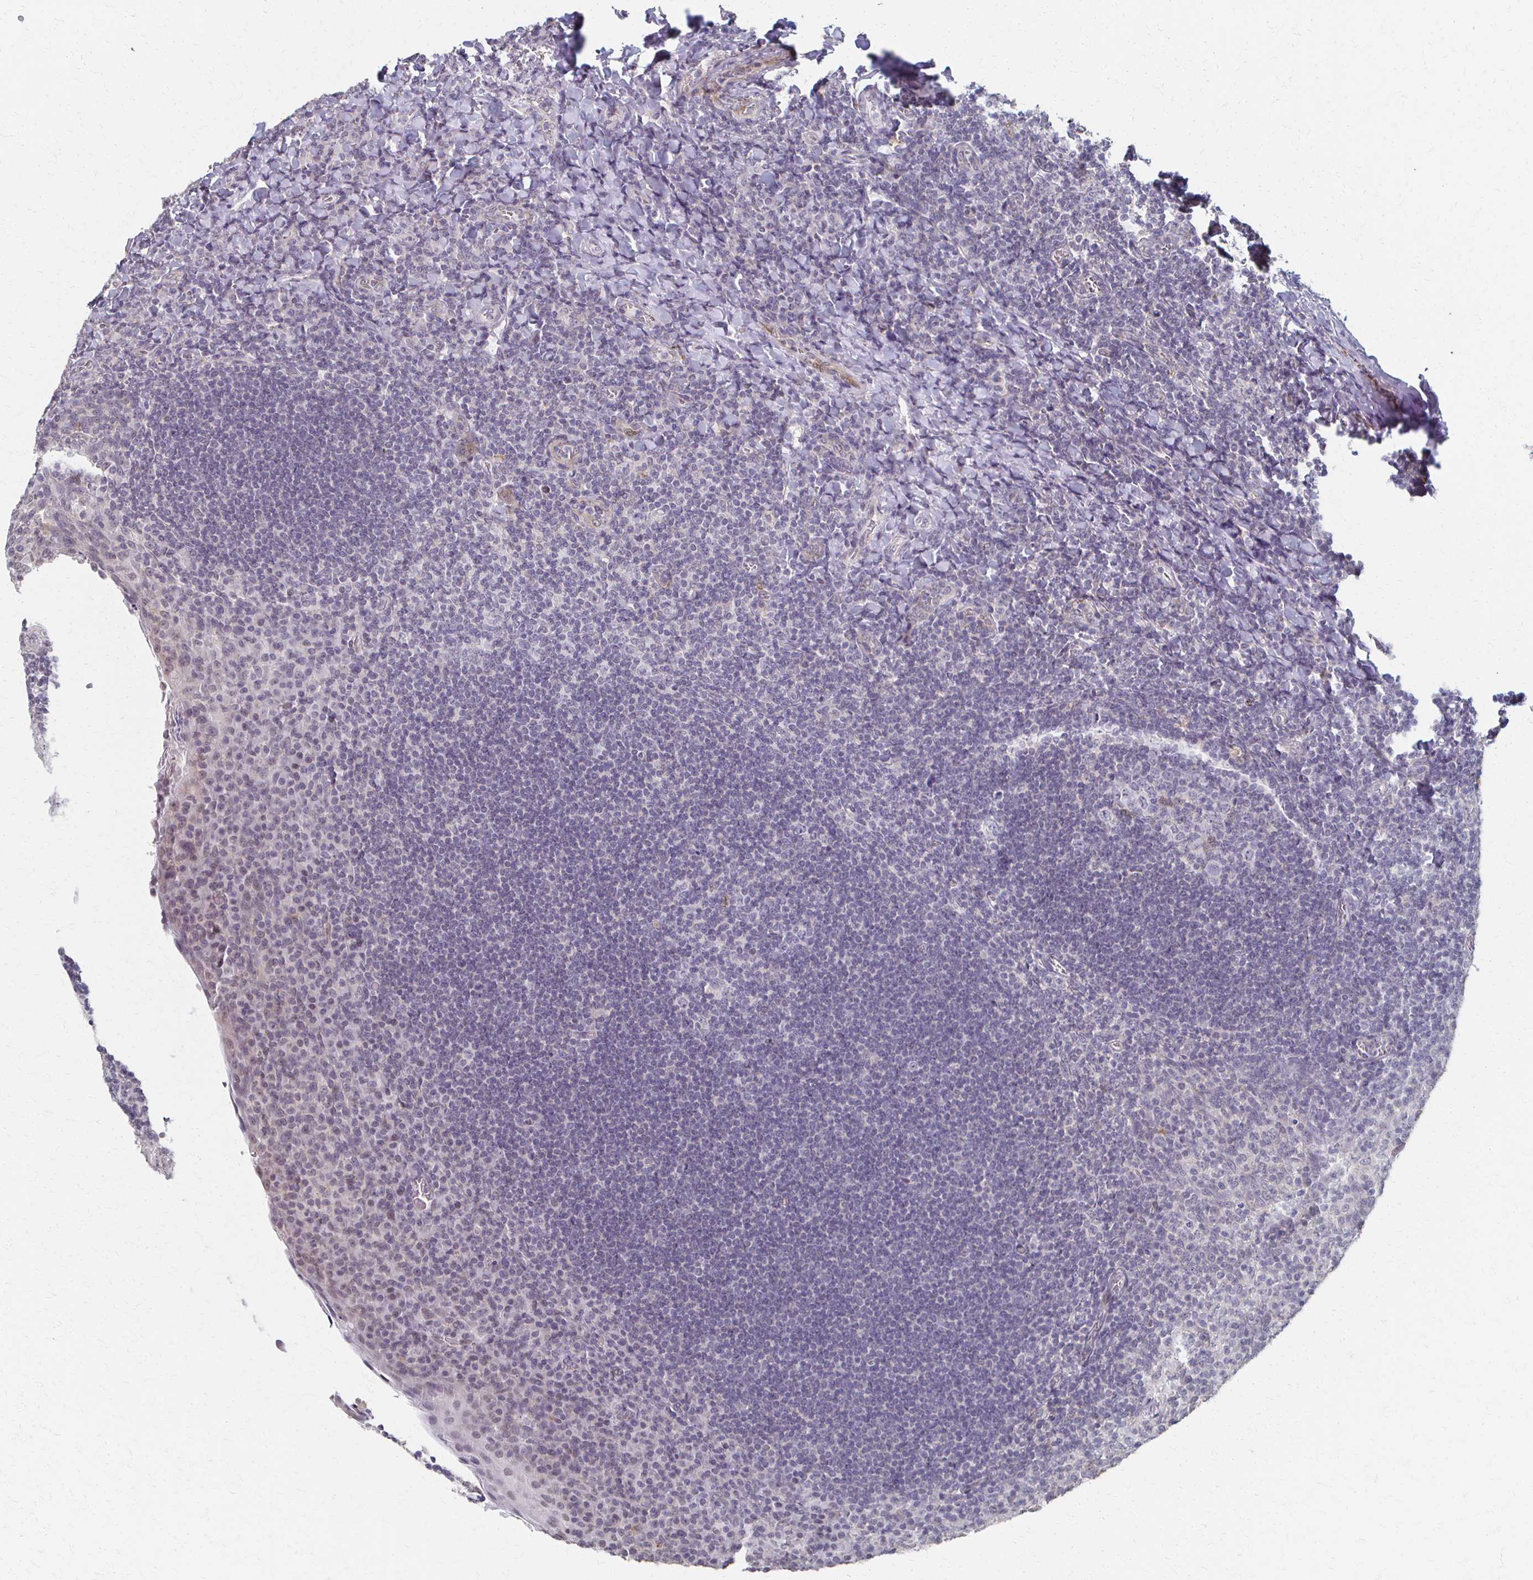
{"staining": {"intensity": "negative", "quantity": "none", "location": "none"}, "tissue": "tonsil", "cell_type": "Germinal center cells", "image_type": "normal", "snomed": [{"axis": "morphology", "description": "Normal tissue, NOS"}, {"axis": "topography", "description": "Tonsil"}], "caption": "Immunohistochemical staining of unremarkable tonsil exhibits no significant staining in germinal center cells.", "gene": "DAB1", "patient": {"sex": "male", "age": 17}}